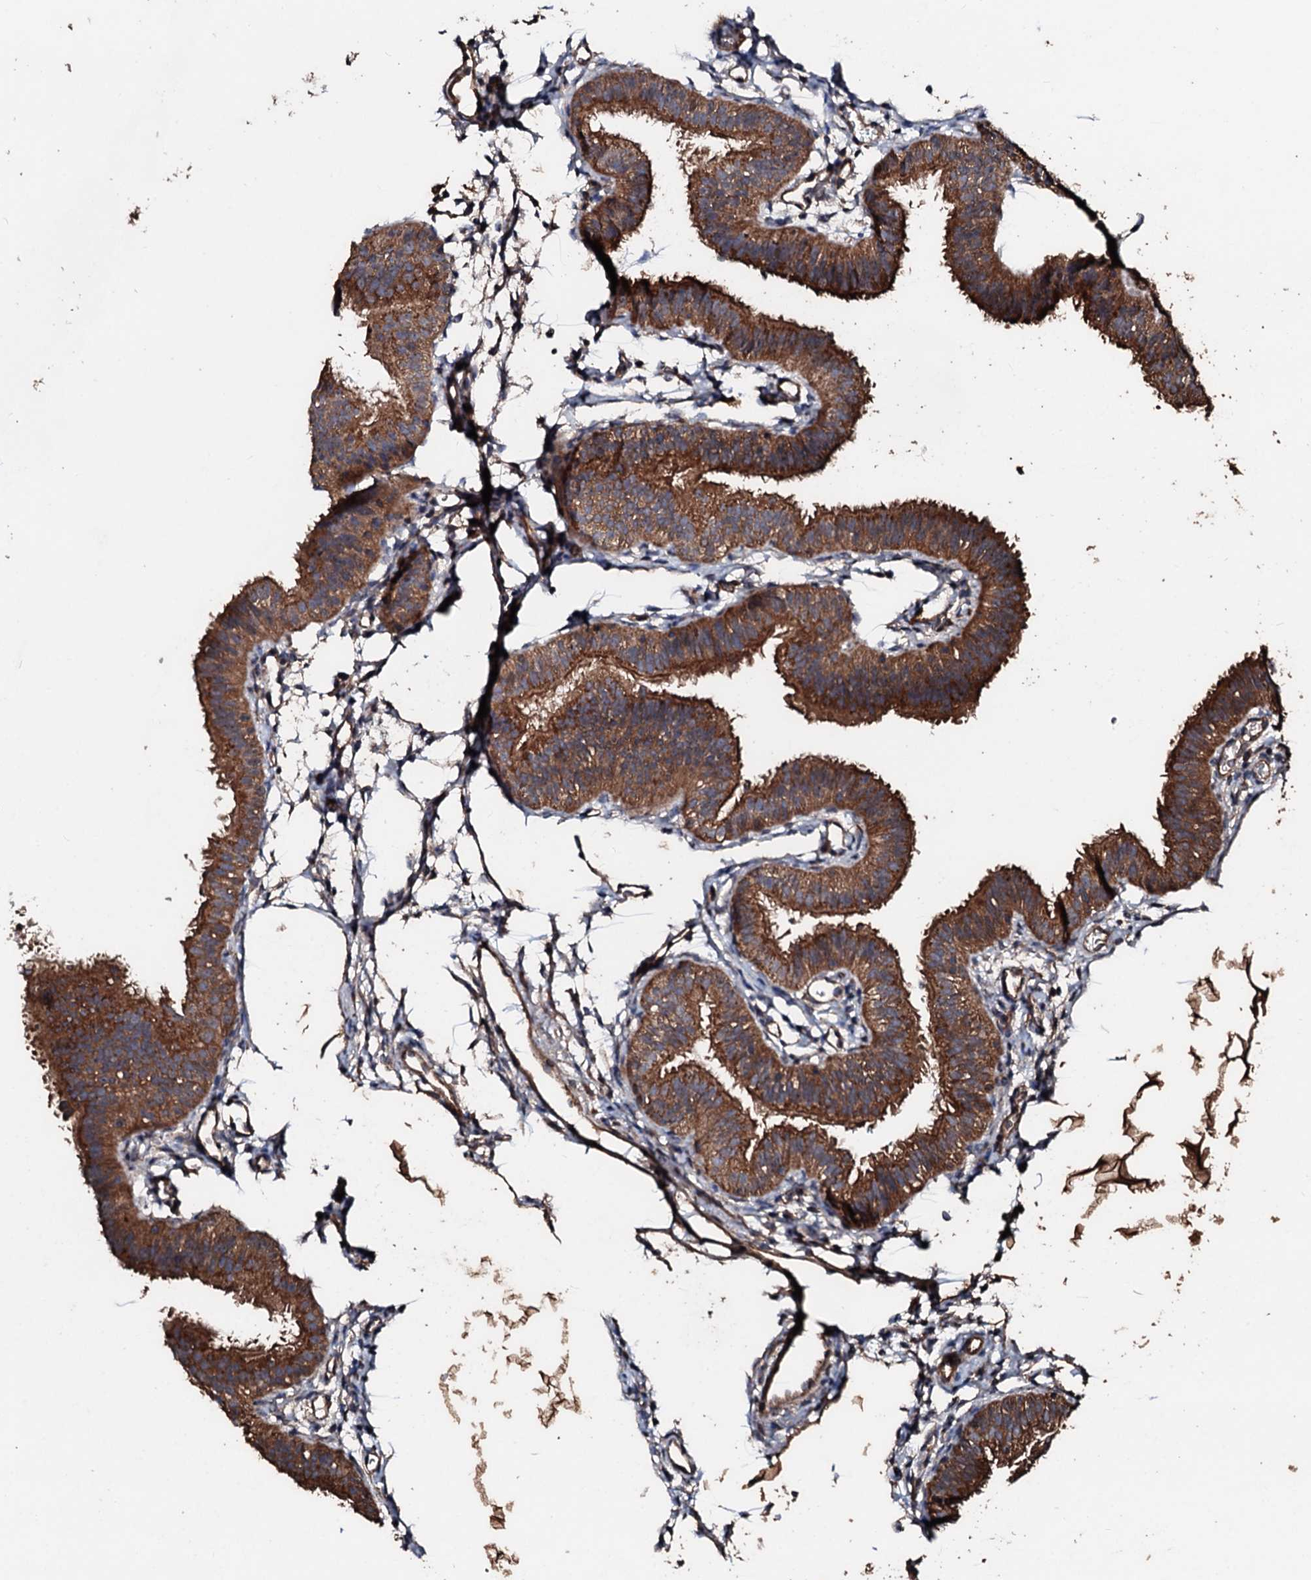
{"staining": {"intensity": "strong", "quantity": ">75%", "location": "cytoplasmic/membranous"}, "tissue": "fallopian tube", "cell_type": "Glandular cells", "image_type": "normal", "snomed": [{"axis": "morphology", "description": "Normal tissue, NOS"}, {"axis": "topography", "description": "Fallopian tube"}], "caption": "Immunohistochemistry (IHC) (DAB (3,3'-diaminobenzidine)) staining of normal fallopian tube shows strong cytoplasmic/membranous protein expression in approximately >75% of glandular cells. (DAB (3,3'-diaminobenzidine) IHC with brightfield microscopy, high magnification).", "gene": "KIF18A", "patient": {"sex": "female", "age": 35}}